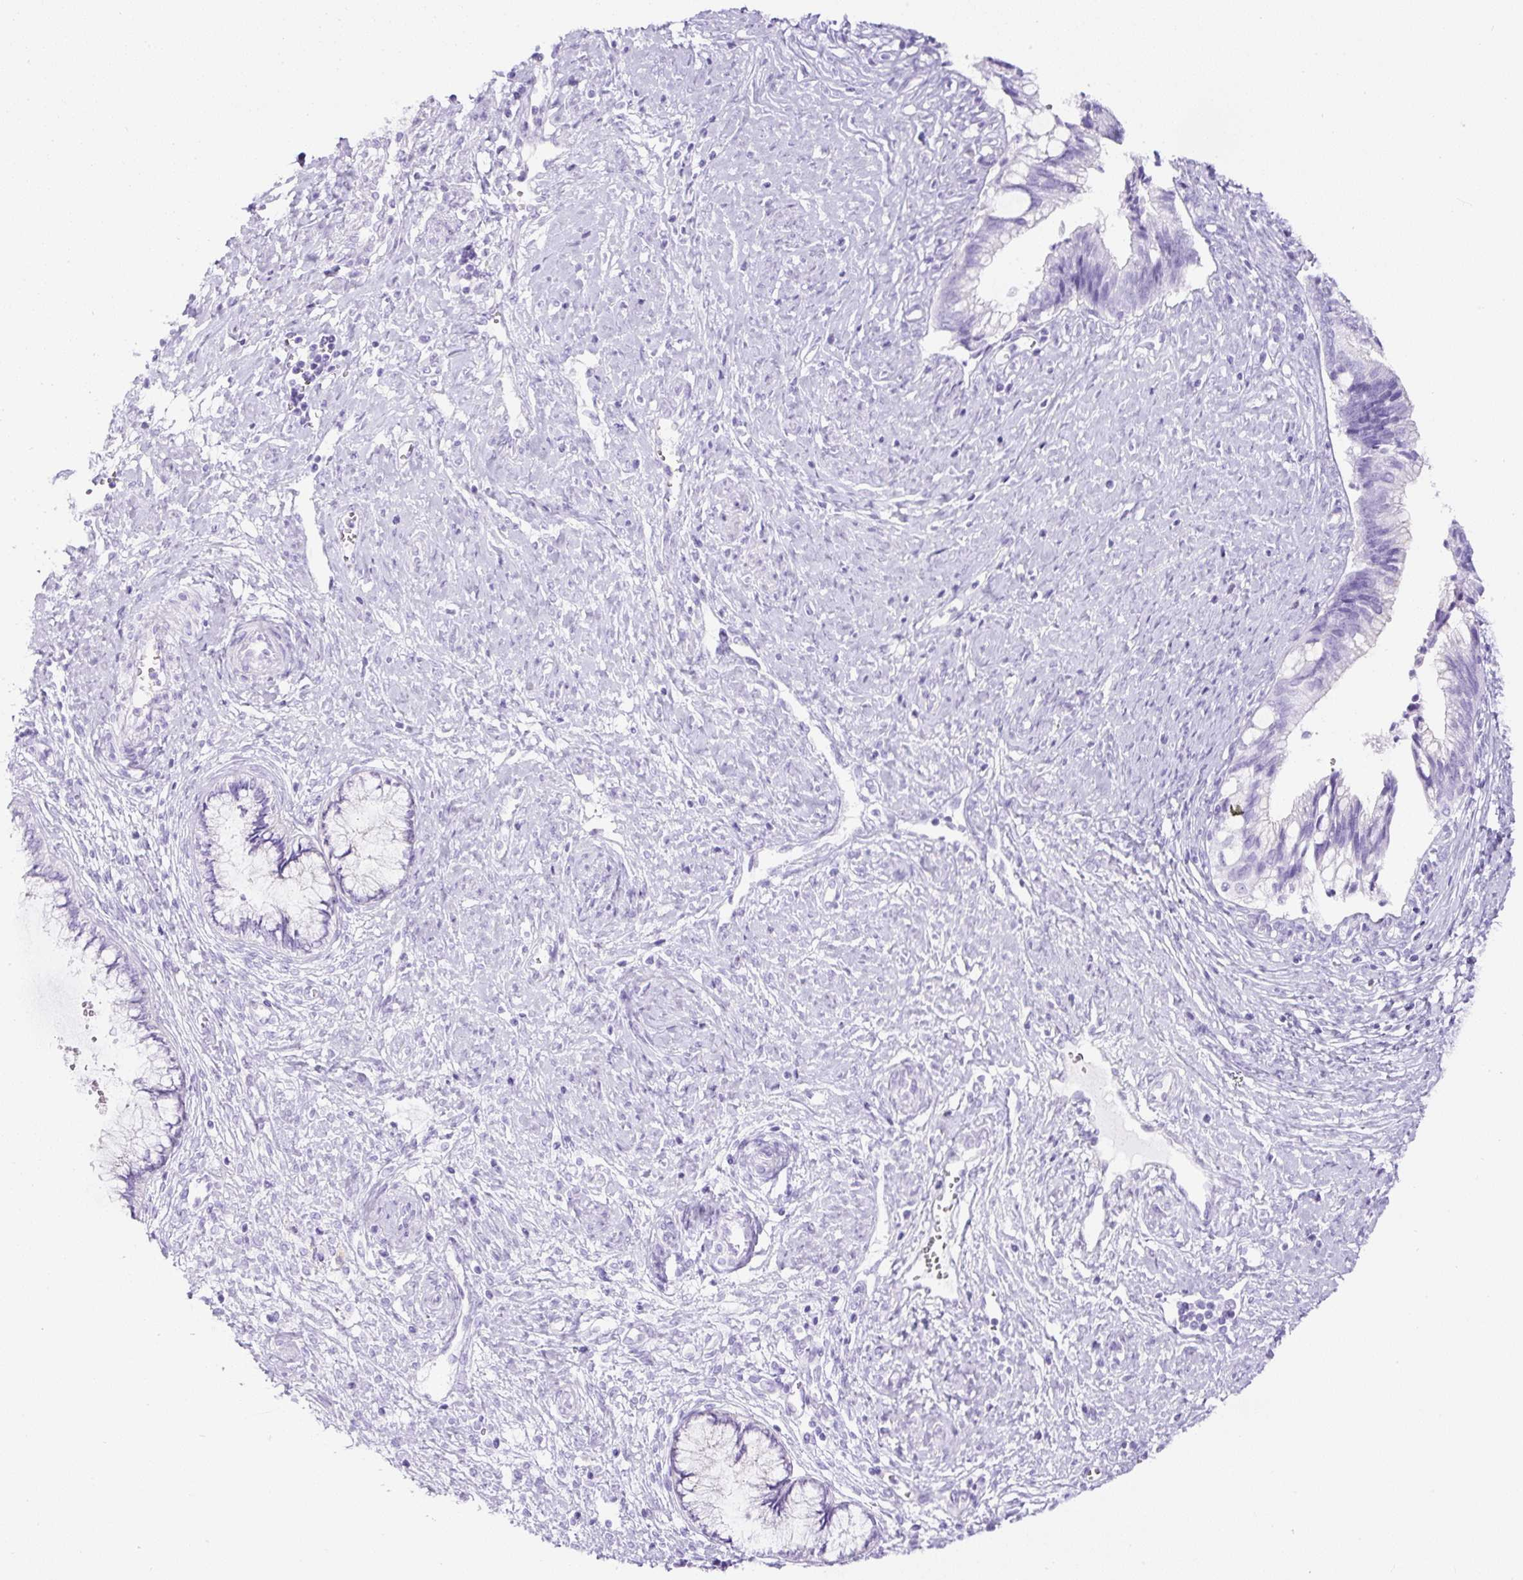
{"staining": {"intensity": "negative", "quantity": "none", "location": "none"}, "tissue": "cervical cancer", "cell_type": "Tumor cells", "image_type": "cancer", "snomed": [{"axis": "morphology", "description": "Adenocarcinoma, NOS"}, {"axis": "topography", "description": "Cervix"}], "caption": "Immunohistochemistry (IHC) image of adenocarcinoma (cervical) stained for a protein (brown), which shows no positivity in tumor cells.", "gene": "TMEM200B", "patient": {"sex": "female", "age": 44}}